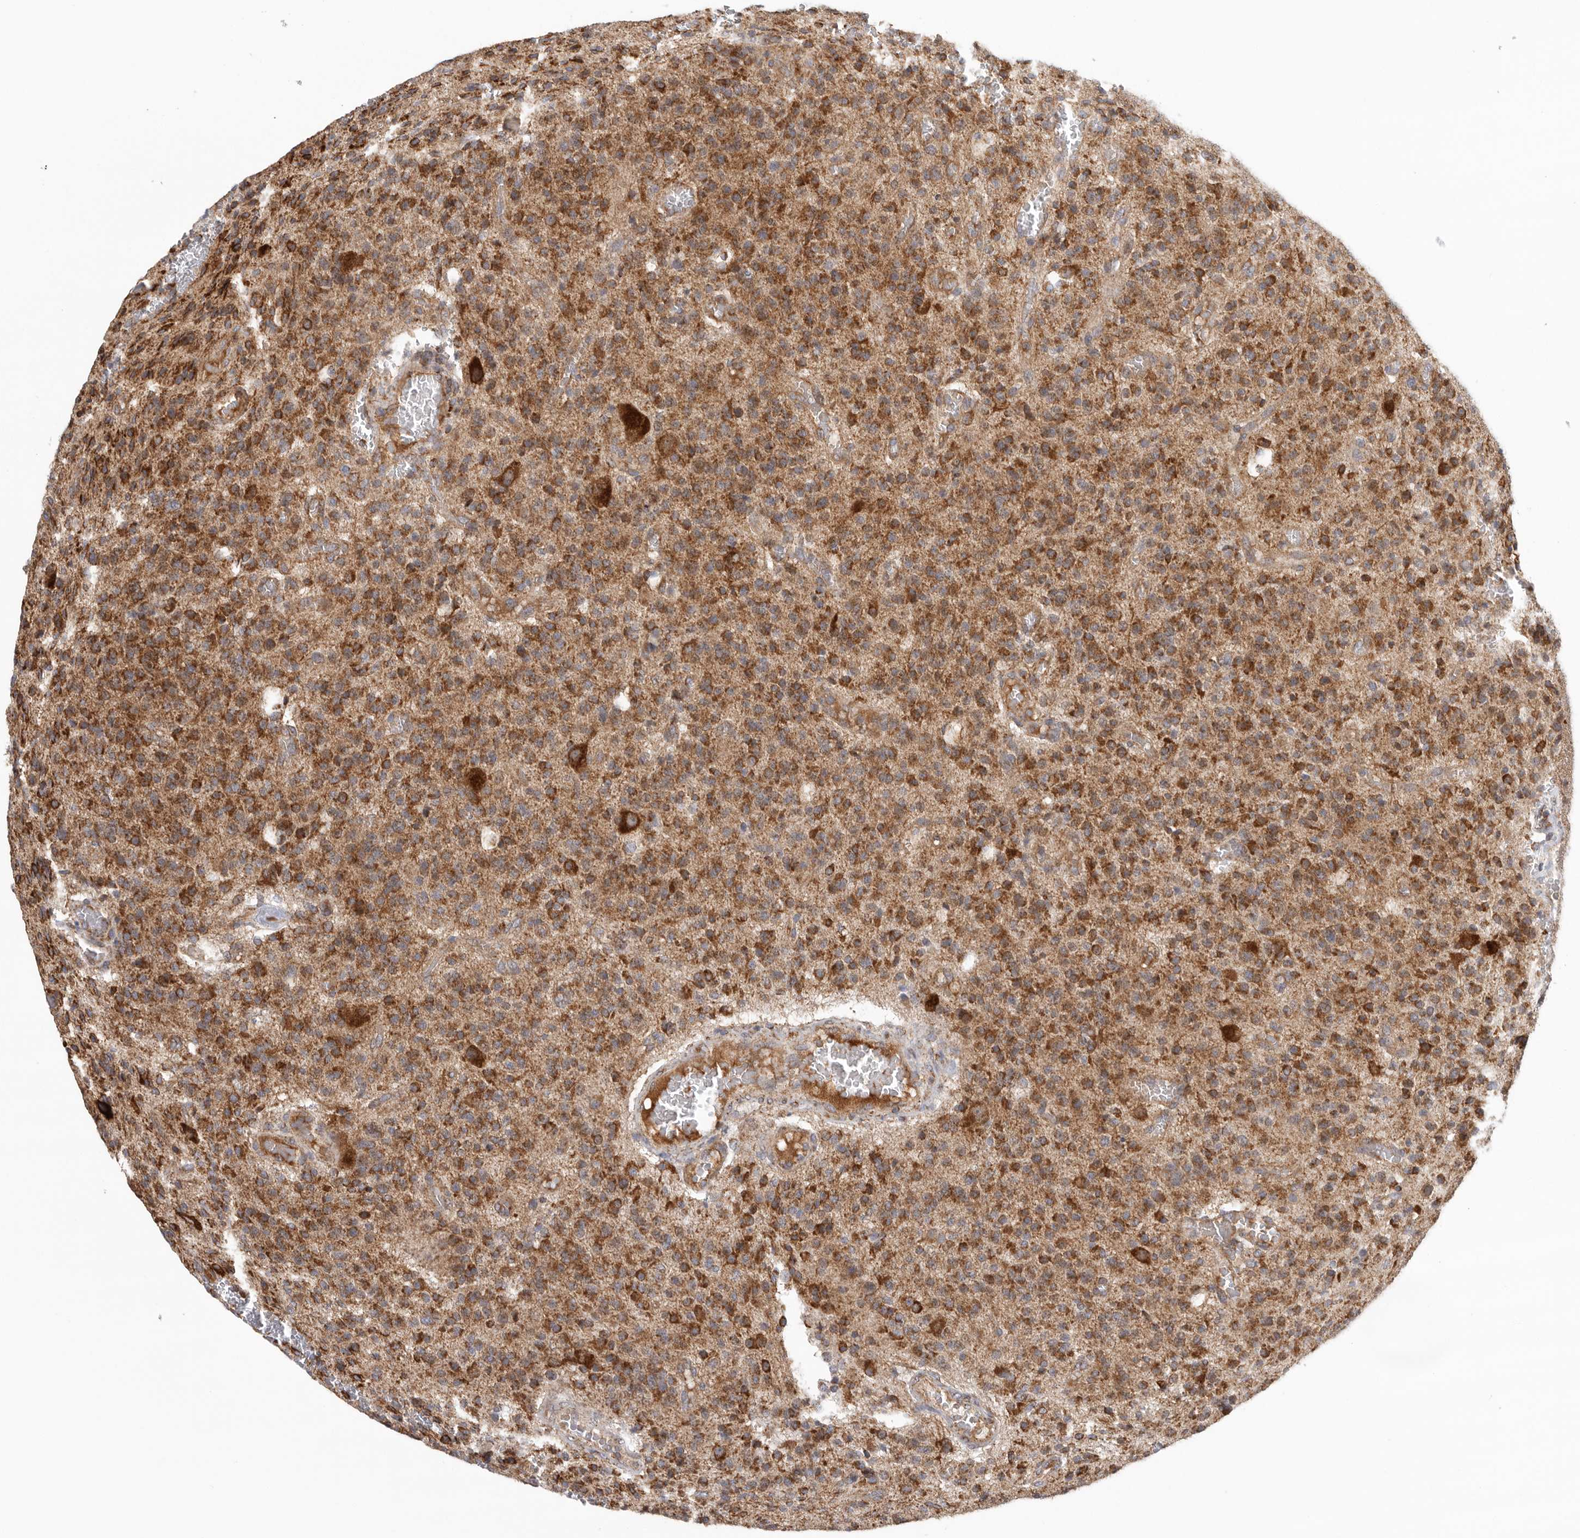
{"staining": {"intensity": "moderate", "quantity": ">75%", "location": "cytoplasmic/membranous"}, "tissue": "glioma", "cell_type": "Tumor cells", "image_type": "cancer", "snomed": [{"axis": "morphology", "description": "Glioma, malignant, High grade"}, {"axis": "topography", "description": "Brain"}], "caption": "Brown immunohistochemical staining in glioma reveals moderate cytoplasmic/membranous positivity in about >75% of tumor cells.", "gene": "FKBP8", "patient": {"sex": "male", "age": 34}}